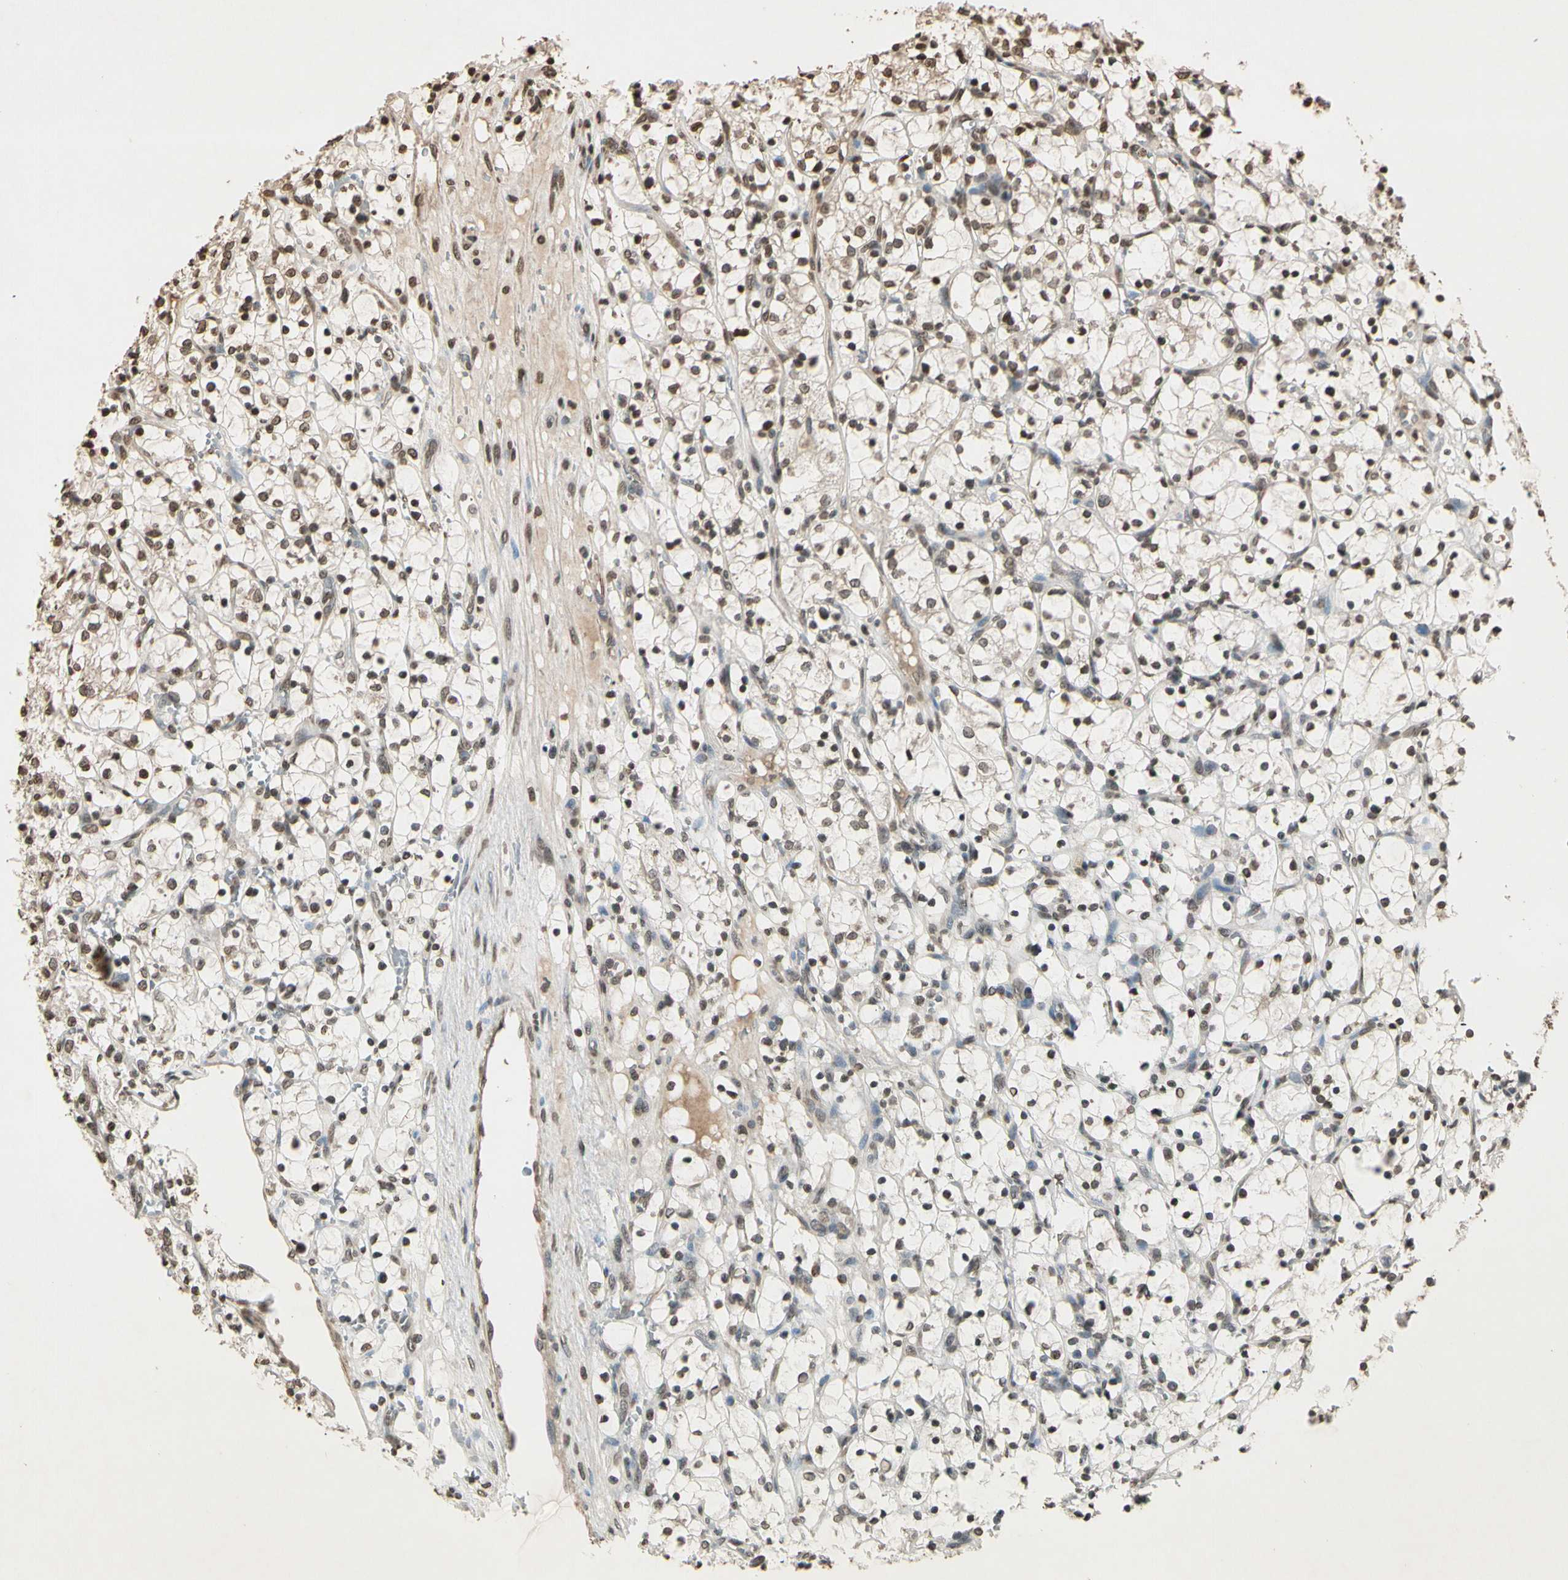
{"staining": {"intensity": "weak", "quantity": "25%-75%", "location": "nuclear"}, "tissue": "renal cancer", "cell_type": "Tumor cells", "image_type": "cancer", "snomed": [{"axis": "morphology", "description": "Adenocarcinoma, NOS"}, {"axis": "topography", "description": "Kidney"}], "caption": "Renal cancer (adenocarcinoma) stained for a protein reveals weak nuclear positivity in tumor cells. Immunohistochemistry stains the protein of interest in brown and the nuclei are stained blue.", "gene": "TOP1", "patient": {"sex": "female", "age": 69}}